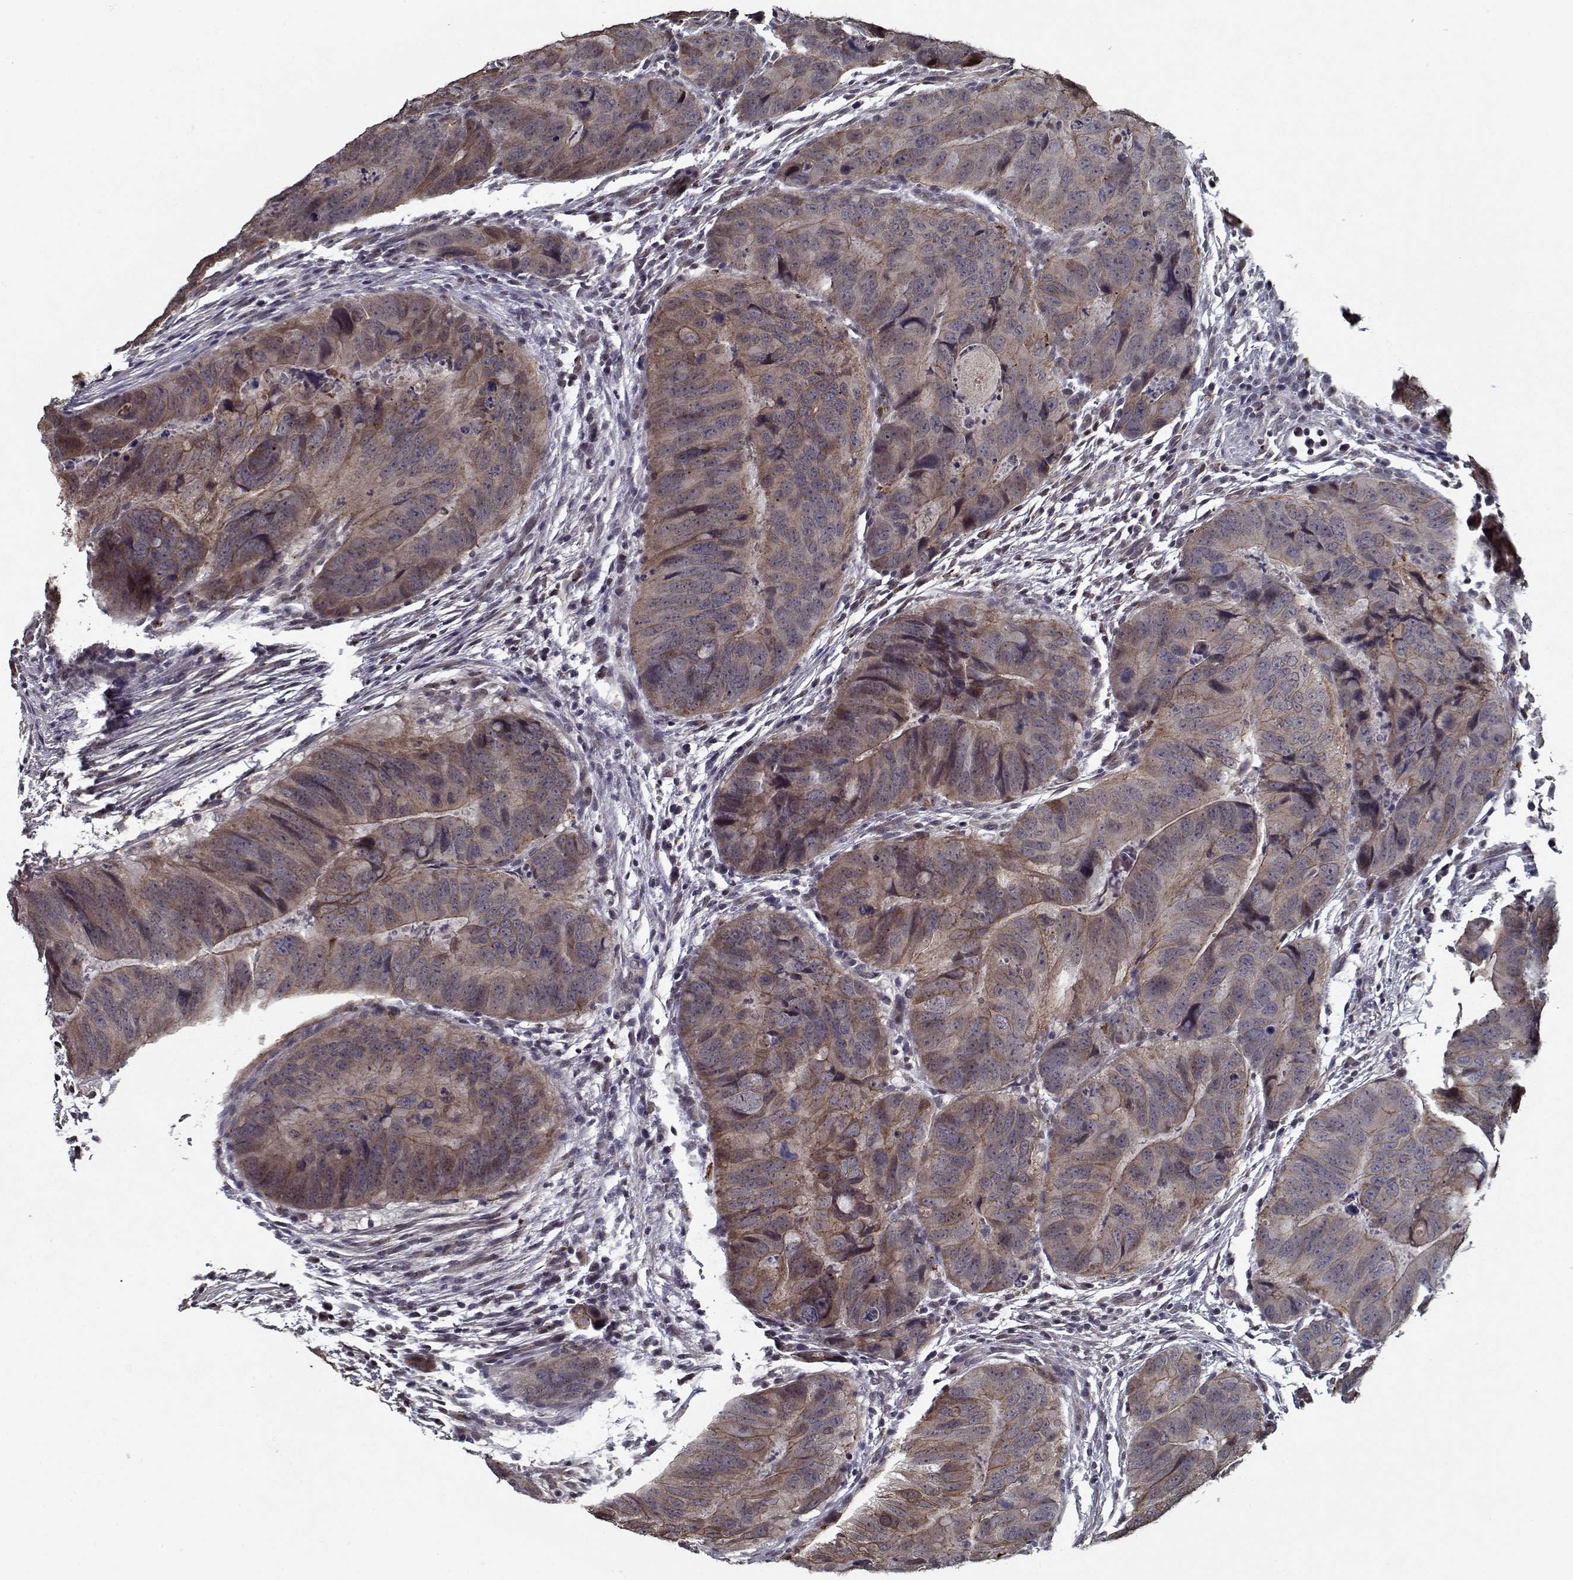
{"staining": {"intensity": "weak", "quantity": ">75%", "location": "cytoplasmic/membranous"}, "tissue": "colorectal cancer", "cell_type": "Tumor cells", "image_type": "cancer", "snomed": [{"axis": "morphology", "description": "Adenocarcinoma, NOS"}, {"axis": "topography", "description": "Colon"}], "caption": "Protein analysis of adenocarcinoma (colorectal) tissue demonstrates weak cytoplasmic/membranous staining in approximately >75% of tumor cells.", "gene": "NLK", "patient": {"sex": "male", "age": 79}}